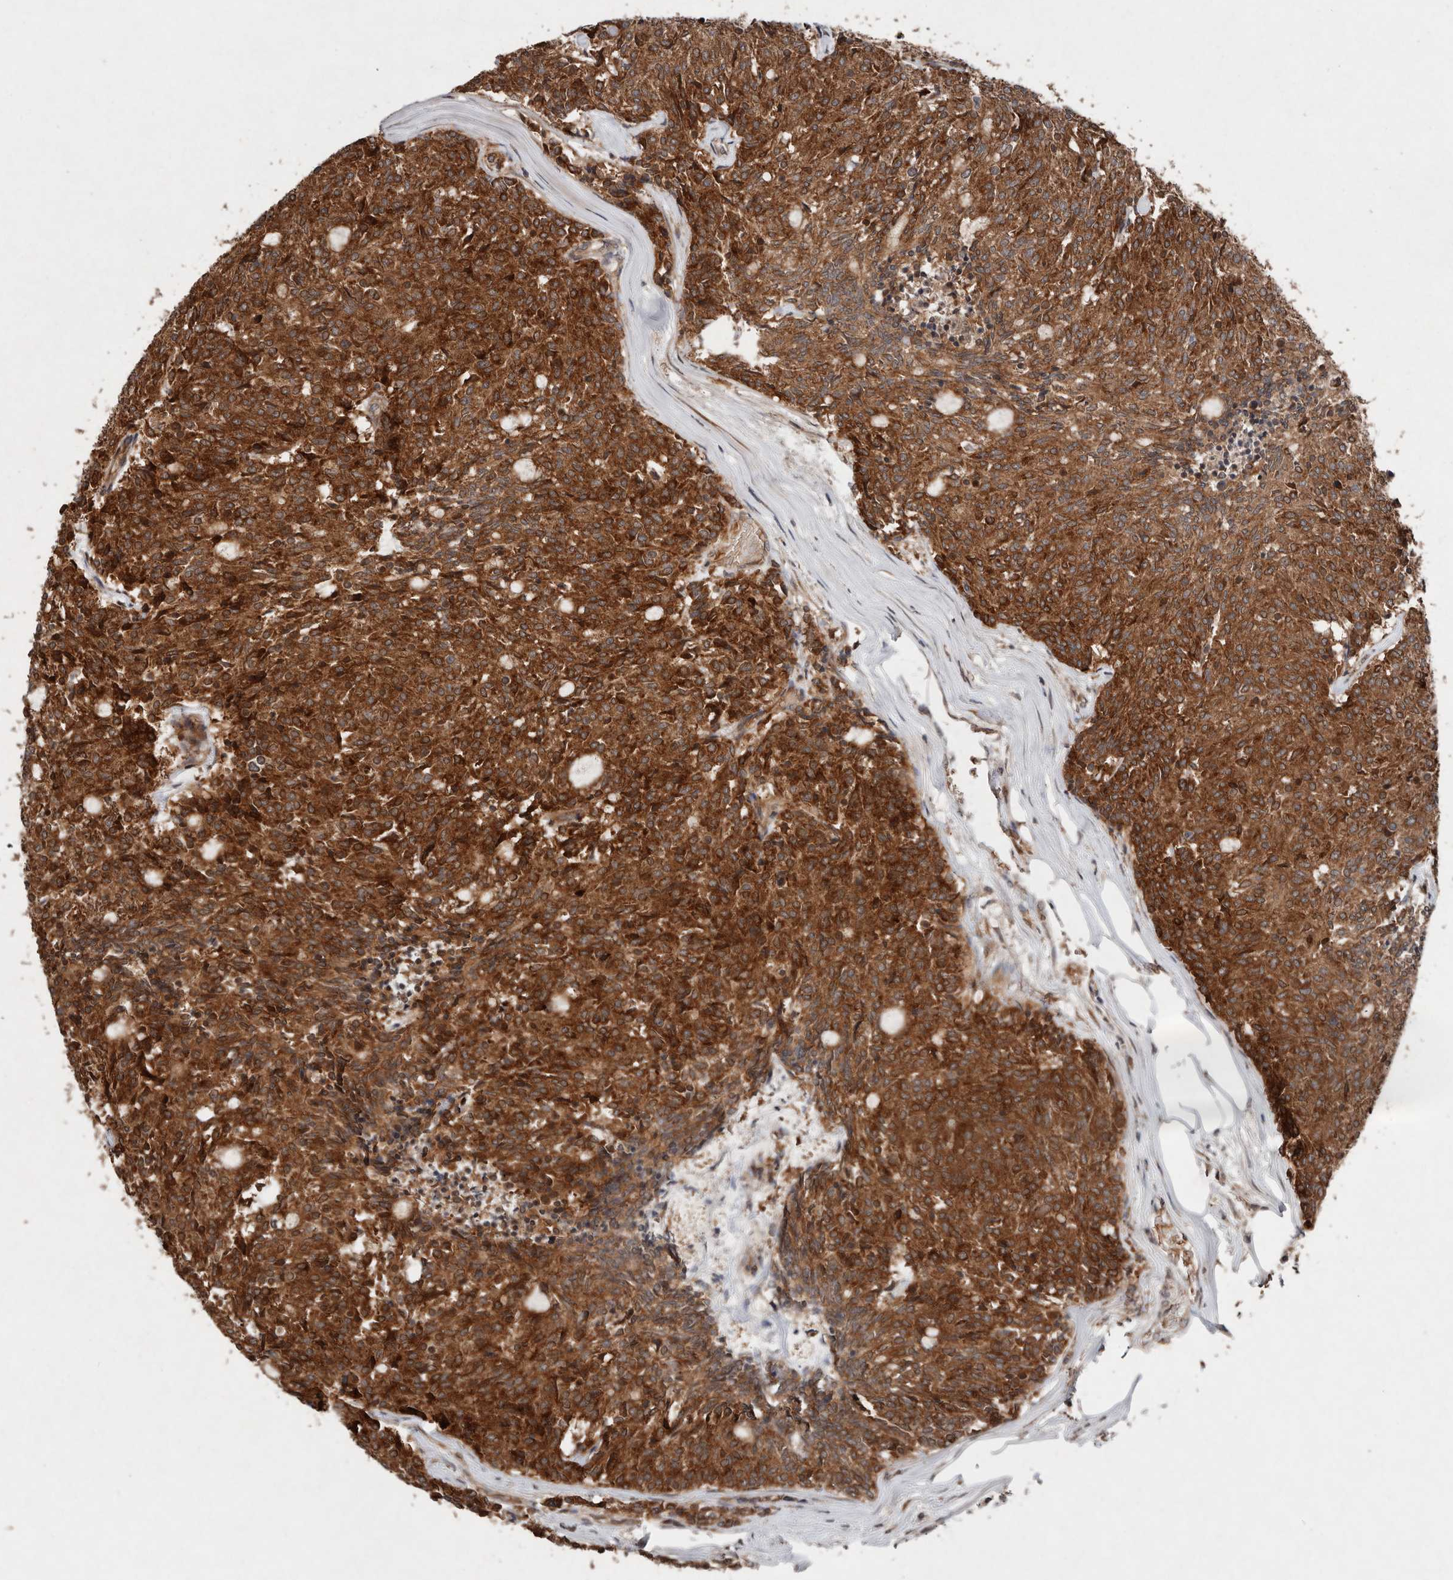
{"staining": {"intensity": "strong", "quantity": ">75%", "location": "cytoplasmic/membranous"}, "tissue": "carcinoid", "cell_type": "Tumor cells", "image_type": "cancer", "snomed": [{"axis": "morphology", "description": "Carcinoid, malignant, NOS"}, {"axis": "topography", "description": "Pancreas"}], "caption": "Strong cytoplasmic/membranous expression is appreciated in about >75% of tumor cells in malignant carcinoid.", "gene": "DIP2C", "patient": {"sex": "female", "age": 54}}